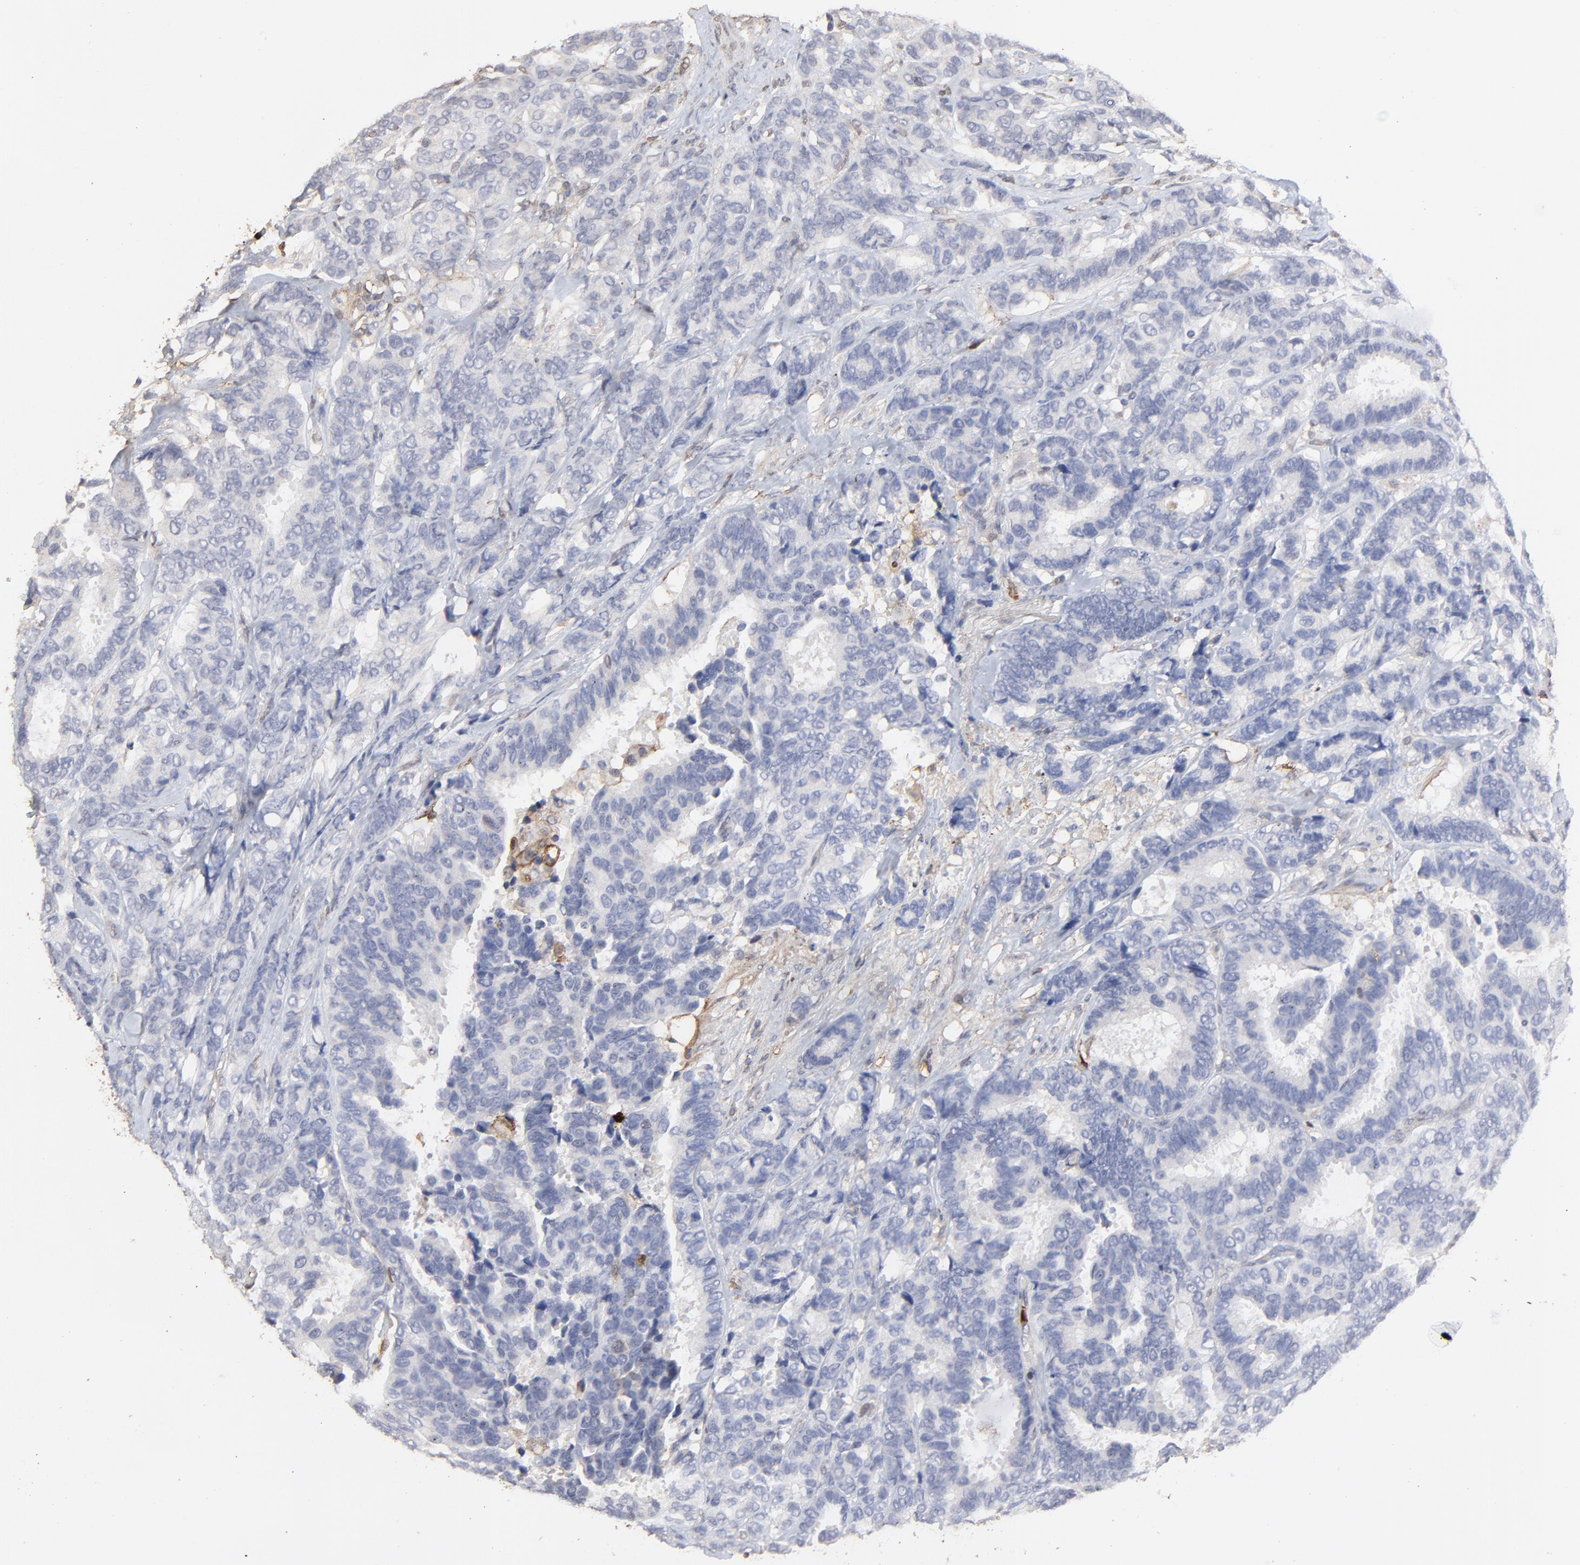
{"staining": {"intensity": "negative", "quantity": "none", "location": "none"}, "tissue": "breast cancer", "cell_type": "Tumor cells", "image_type": "cancer", "snomed": [{"axis": "morphology", "description": "Duct carcinoma"}, {"axis": "topography", "description": "Breast"}], "caption": "This is an immunohistochemistry (IHC) micrograph of human breast cancer (intraductal carcinoma). There is no staining in tumor cells.", "gene": "SLC6A14", "patient": {"sex": "female", "age": 87}}